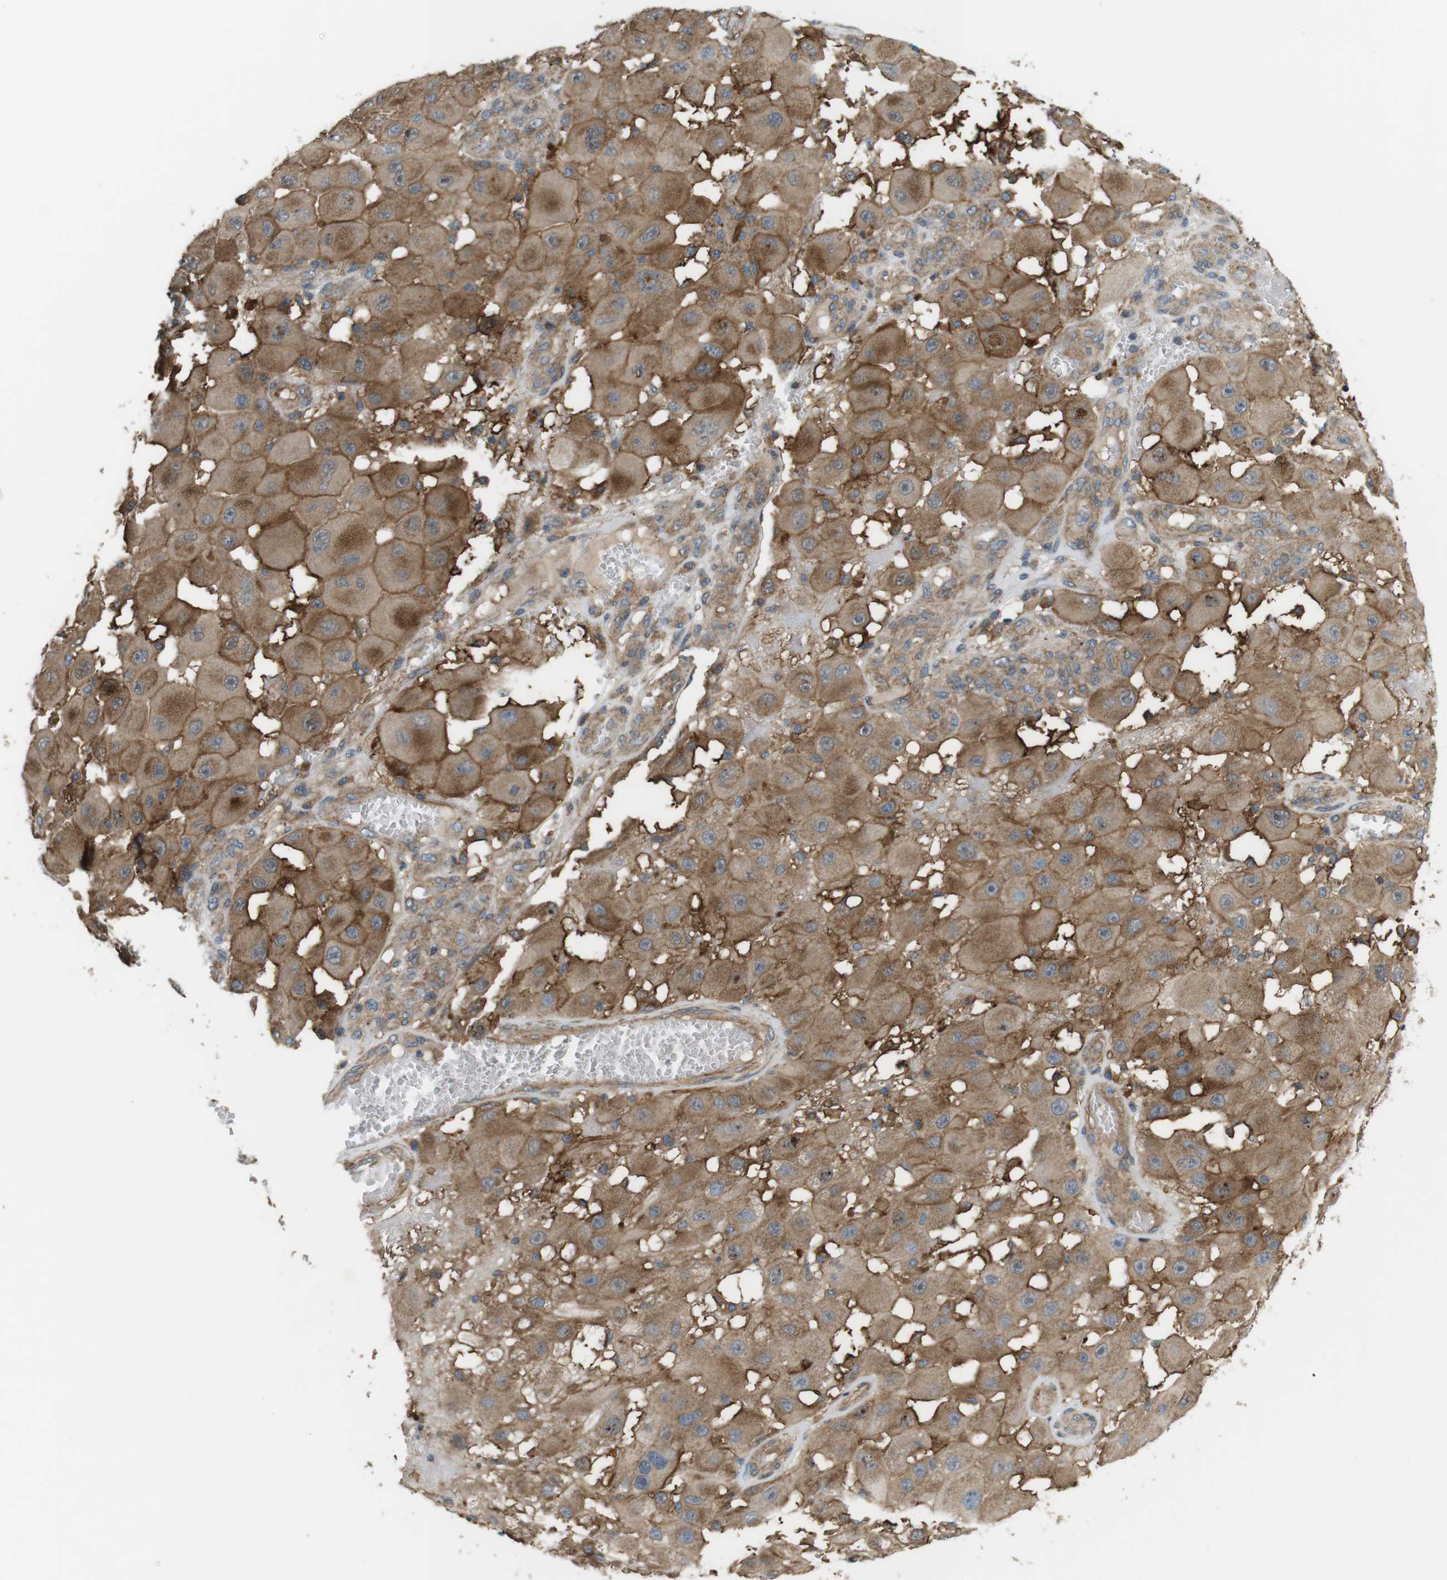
{"staining": {"intensity": "moderate", "quantity": ">75%", "location": "cytoplasmic/membranous,nuclear"}, "tissue": "melanoma", "cell_type": "Tumor cells", "image_type": "cancer", "snomed": [{"axis": "morphology", "description": "Malignant melanoma, NOS"}, {"axis": "topography", "description": "Skin"}], "caption": "Immunohistochemistry (IHC) (DAB (3,3'-diaminobenzidine)) staining of human malignant melanoma reveals moderate cytoplasmic/membranous and nuclear protein expression in about >75% of tumor cells. (brown staining indicates protein expression, while blue staining denotes nuclei).", "gene": "DDAH2", "patient": {"sex": "female", "age": 81}}